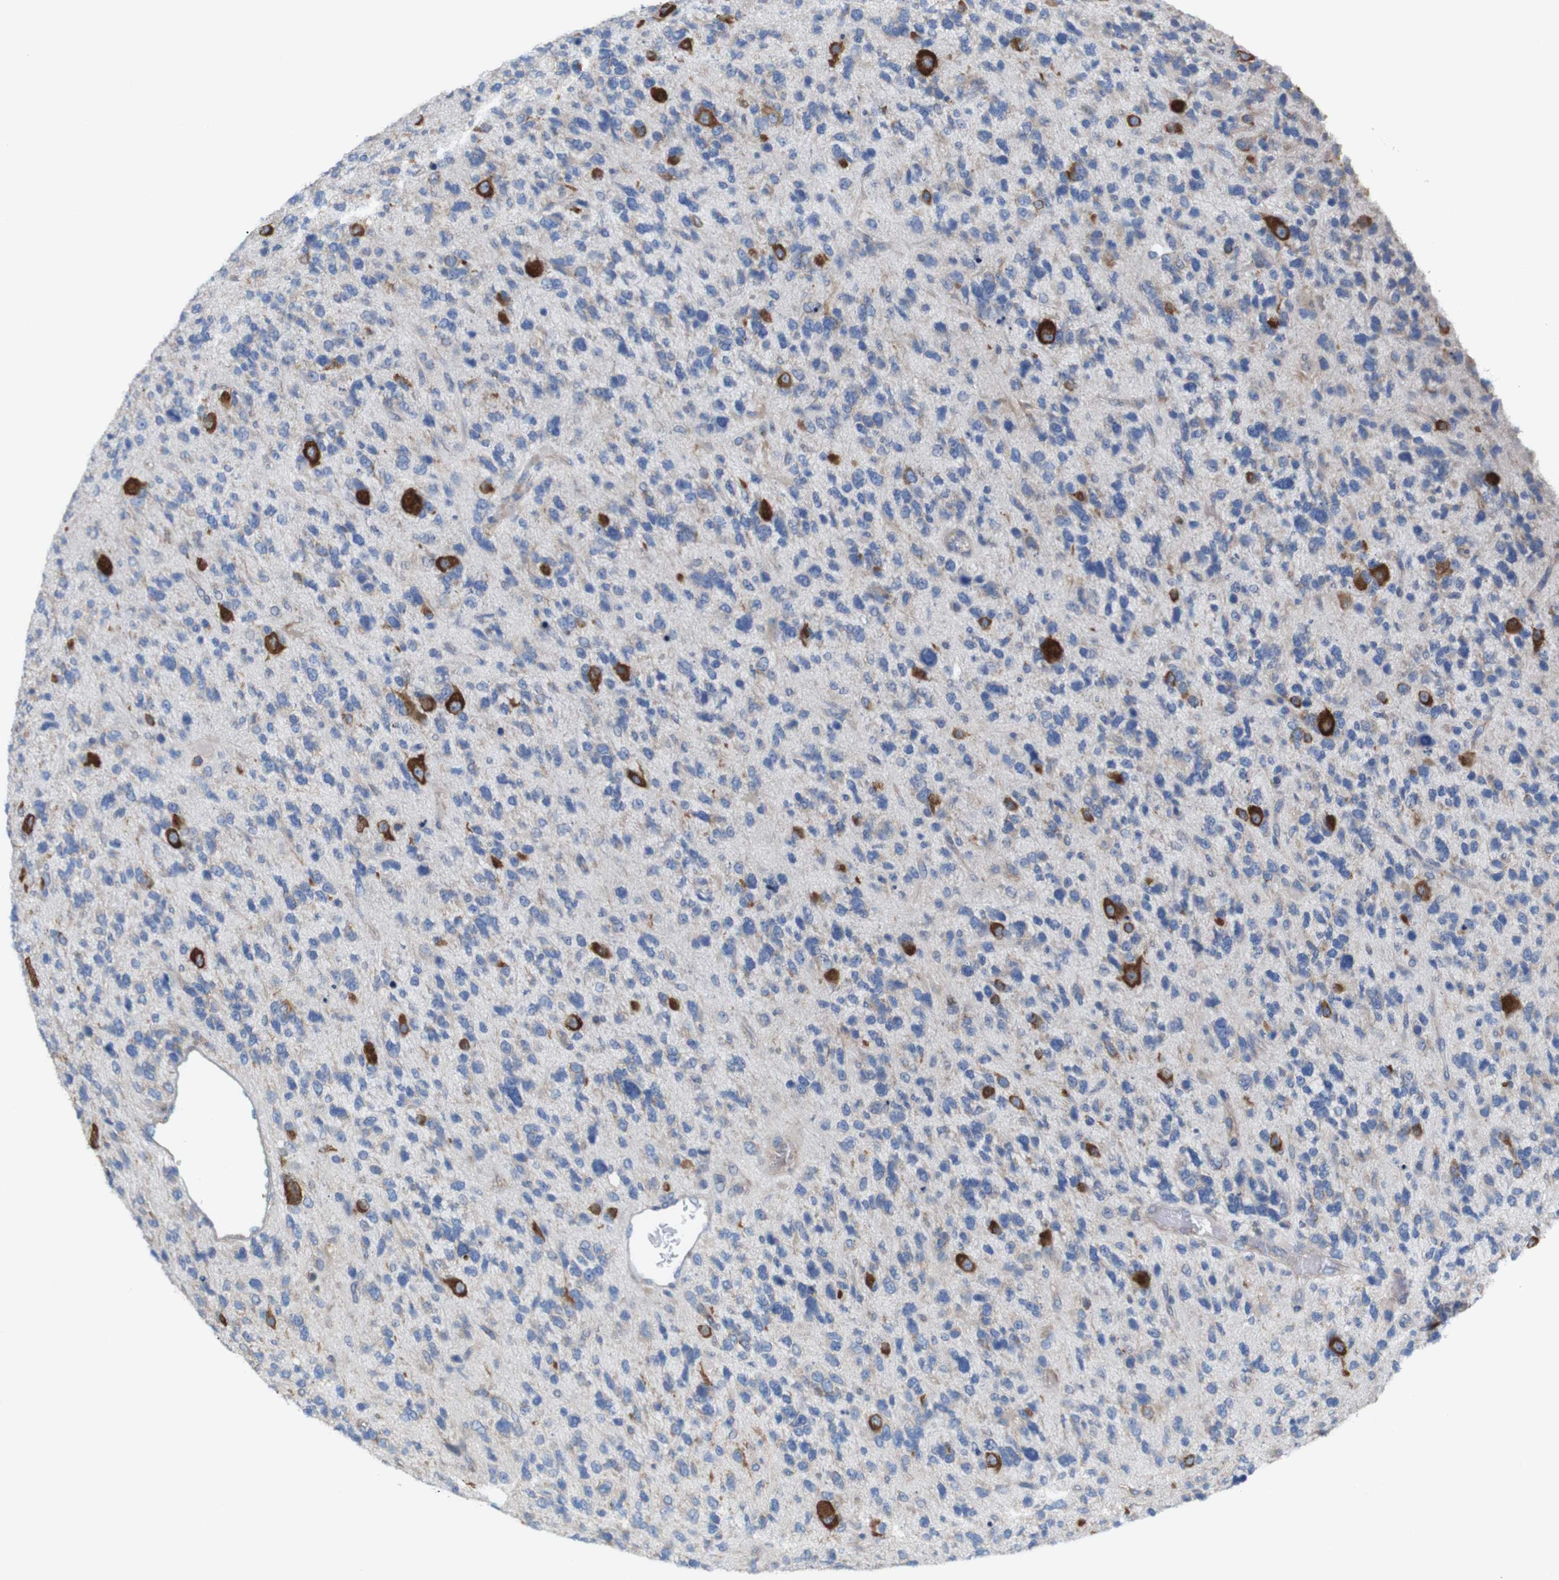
{"staining": {"intensity": "negative", "quantity": "none", "location": "none"}, "tissue": "glioma", "cell_type": "Tumor cells", "image_type": "cancer", "snomed": [{"axis": "morphology", "description": "Glioma, malignant, High grade"}, {"axis": "topography", "description": "Brain"}], "caption": "Immunohistochemistry of human glioma shows no expression in tumor cells.", "gene": "MYEOV", "patient": {"sex": "female", "age": 58}}